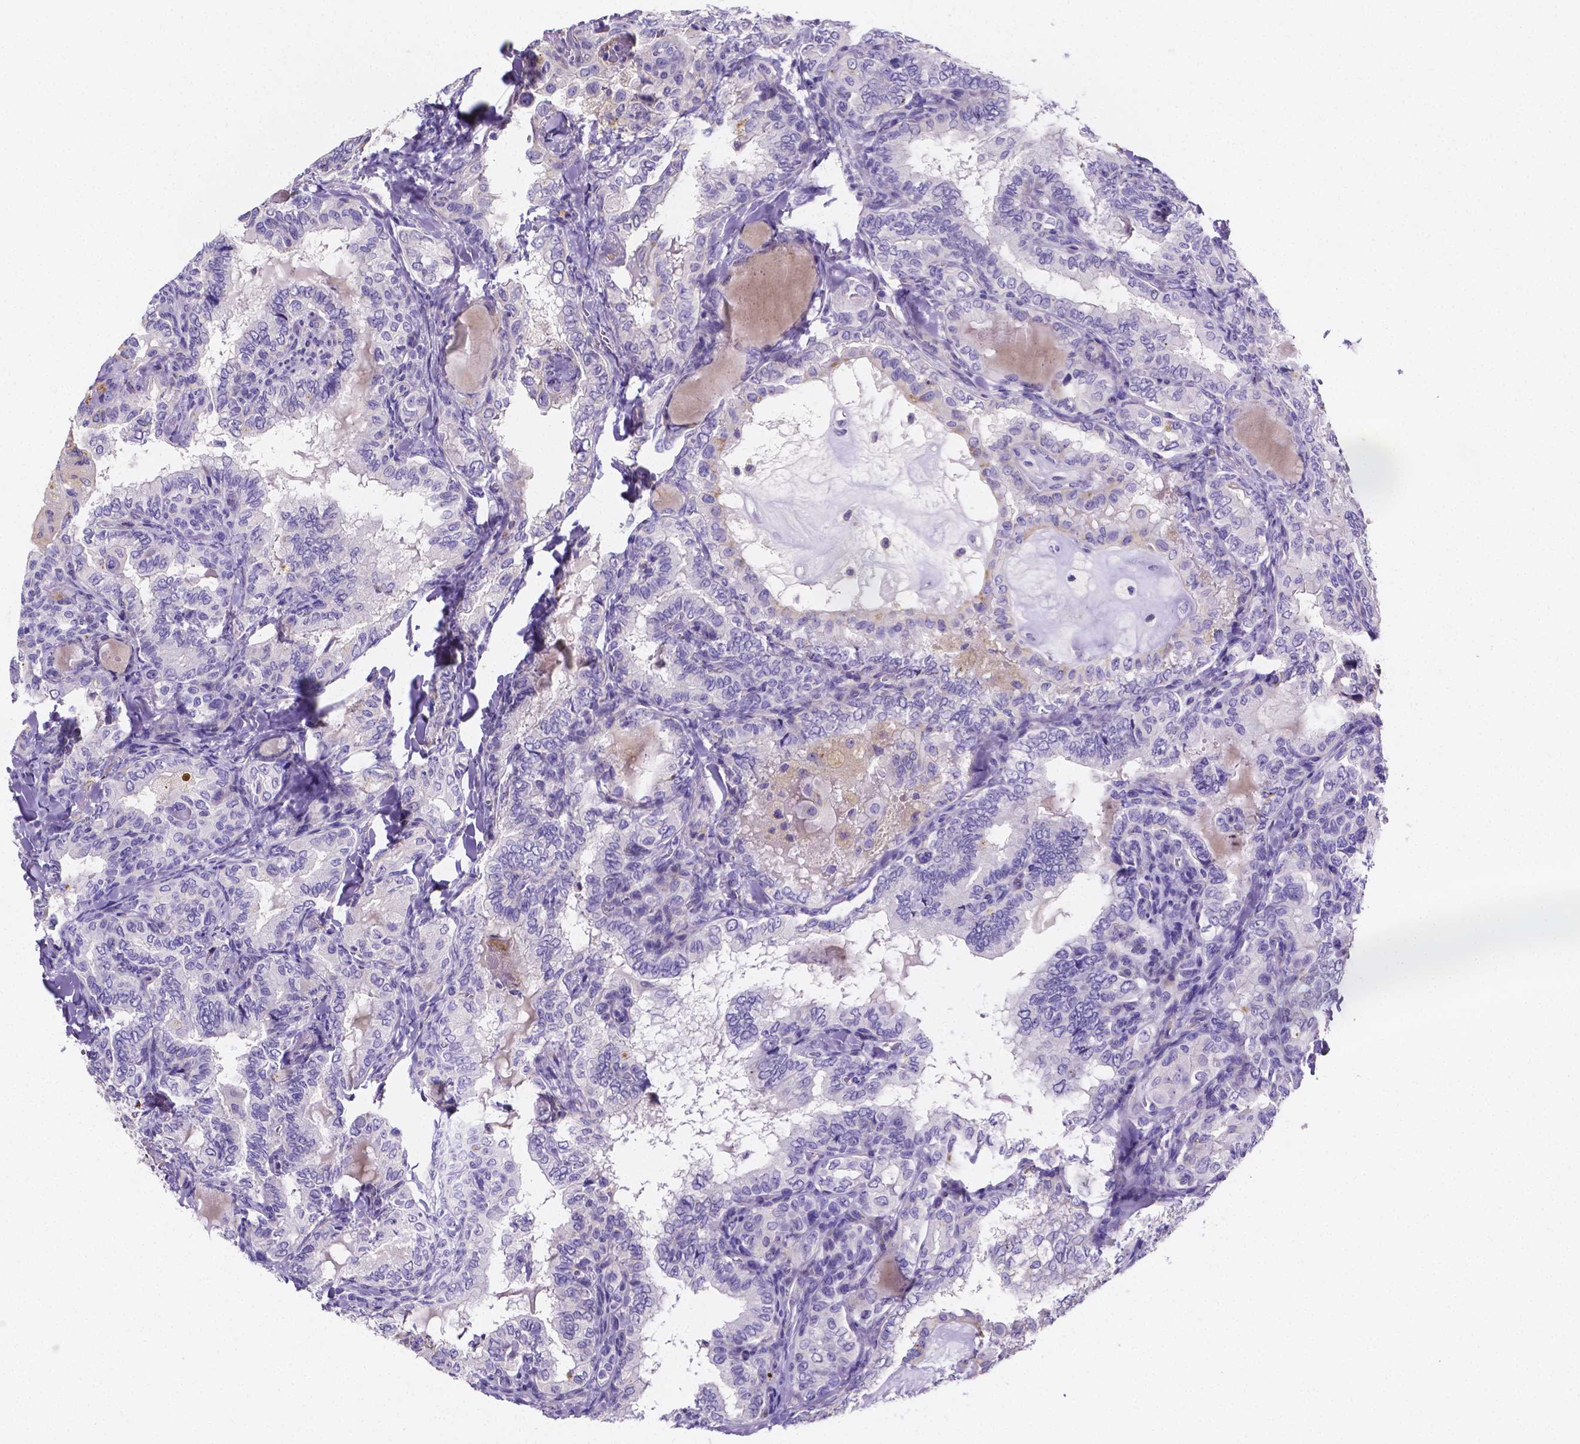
{"staining": {"intensity": "negative", "quantity": "none", "location": "none"}, "tissue": "thyroid cancer", "cell_type": "Tumor cells", "image_type": "cancer", "snomed": [{"axis": "morphology", "description": "Papillary adenocarcinoma, NOS"}, {"axis": "topography", "description": "Thyroid gland"}], "caption": "The photomicrograph displays no staining of tumor cells in thyroid cancer (papillary adenocarcinoma). (DAB immunohistochemistry, high magnification).", "gene": "NRGN", "patient": {"sex": "female", "age": 75}}